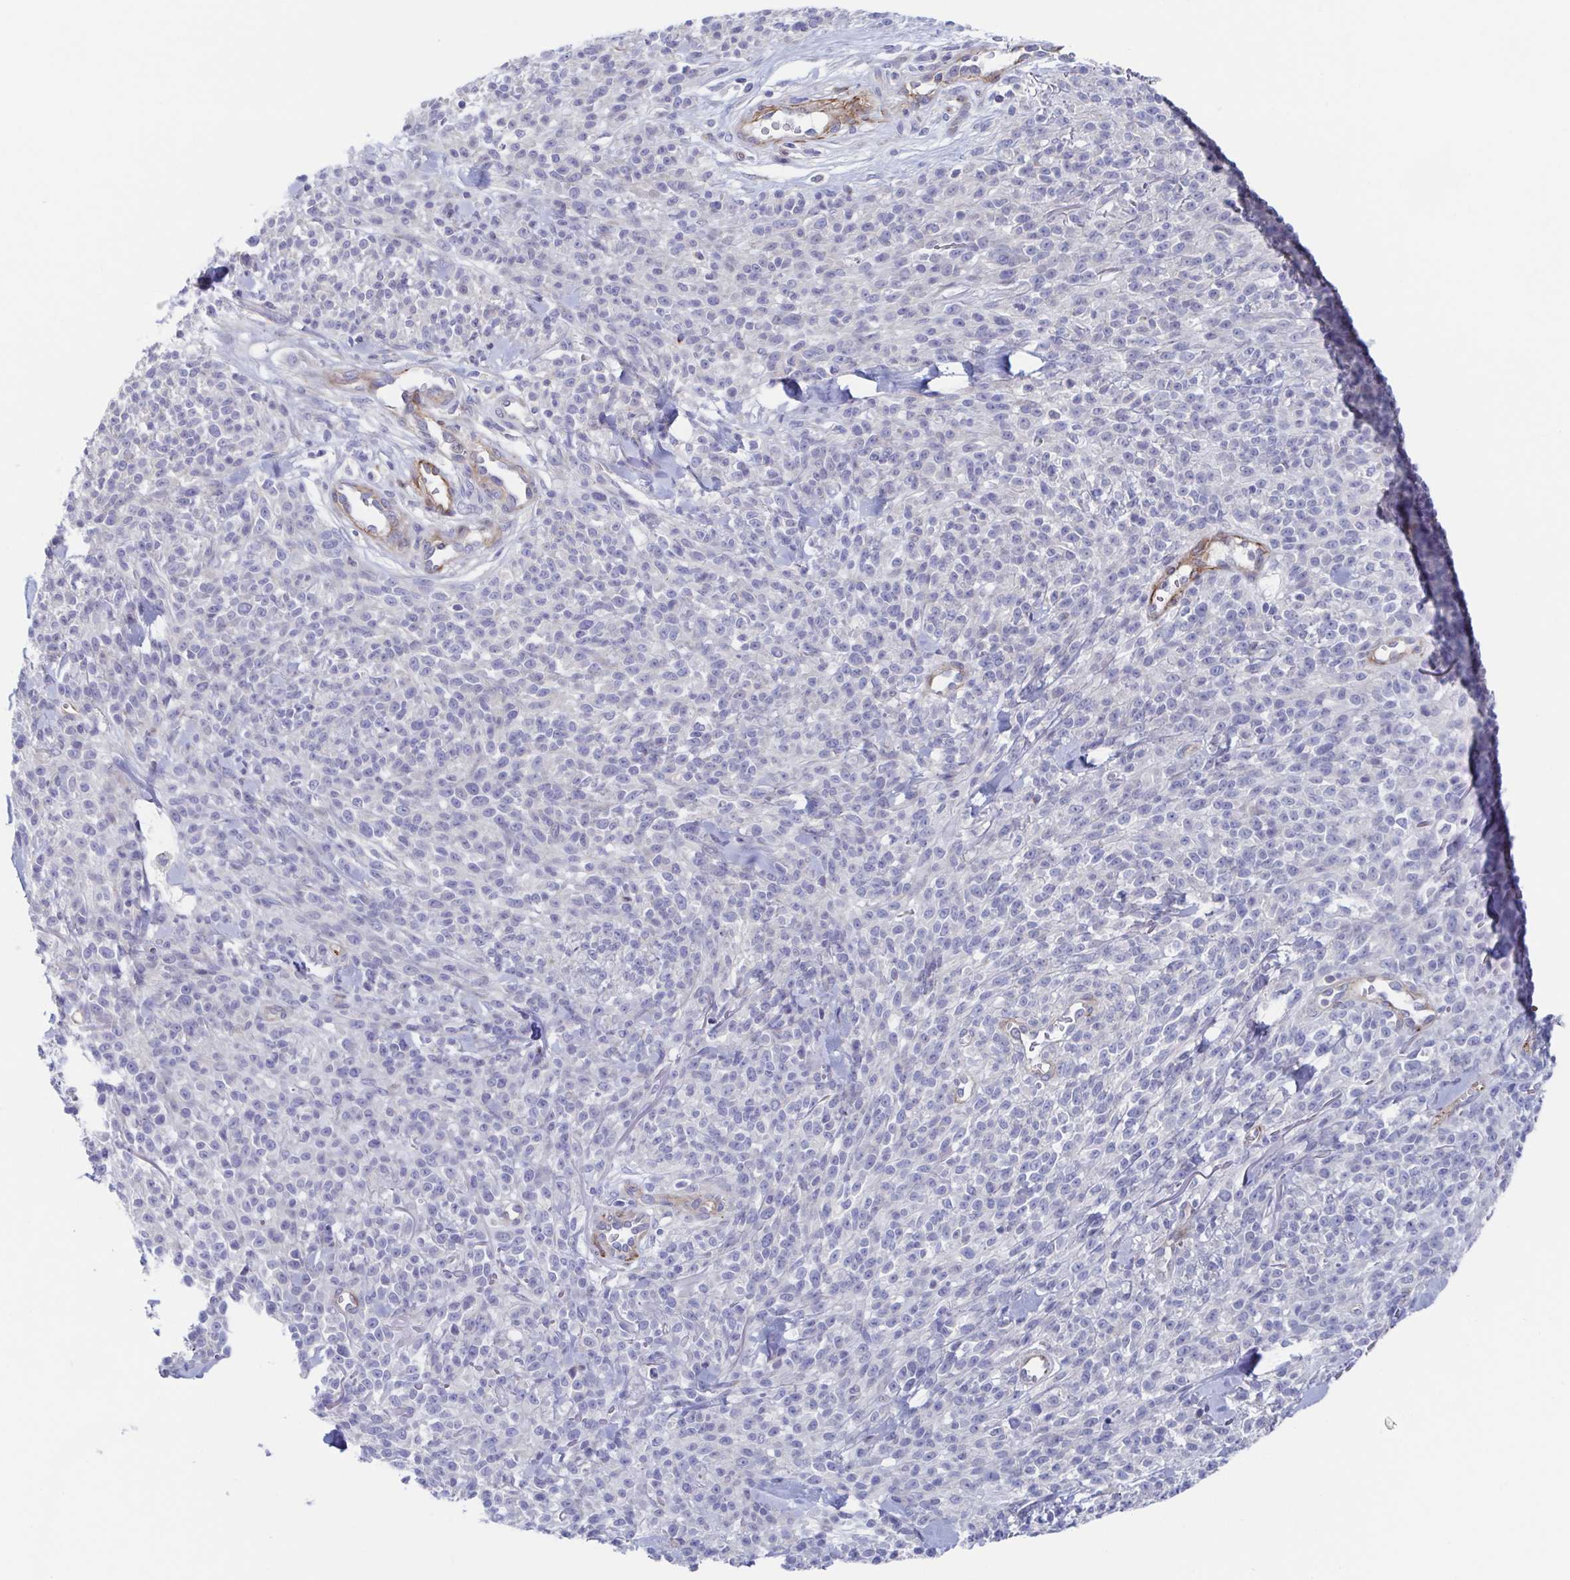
{"staining": {"intensity": "negative", "quantity": "none", "location": "none"}, "tissue": "melanoma", "cell_type": "Tumor cells", "image_type": "cancer", "snomed": [{"axis": "morphology", "description": "Malignant melanoma, NOS"}, {"axis": "topography", "description": "Skin"}, {"axis": "topography", "description": "Skin of trunk"}], "caption": "The immunohistochemistry photomicrograph has no significant expression in tumor cells of melanoma tissue.", "gene": "KLC3", "patient": {"sex": "male", "age": 74}}